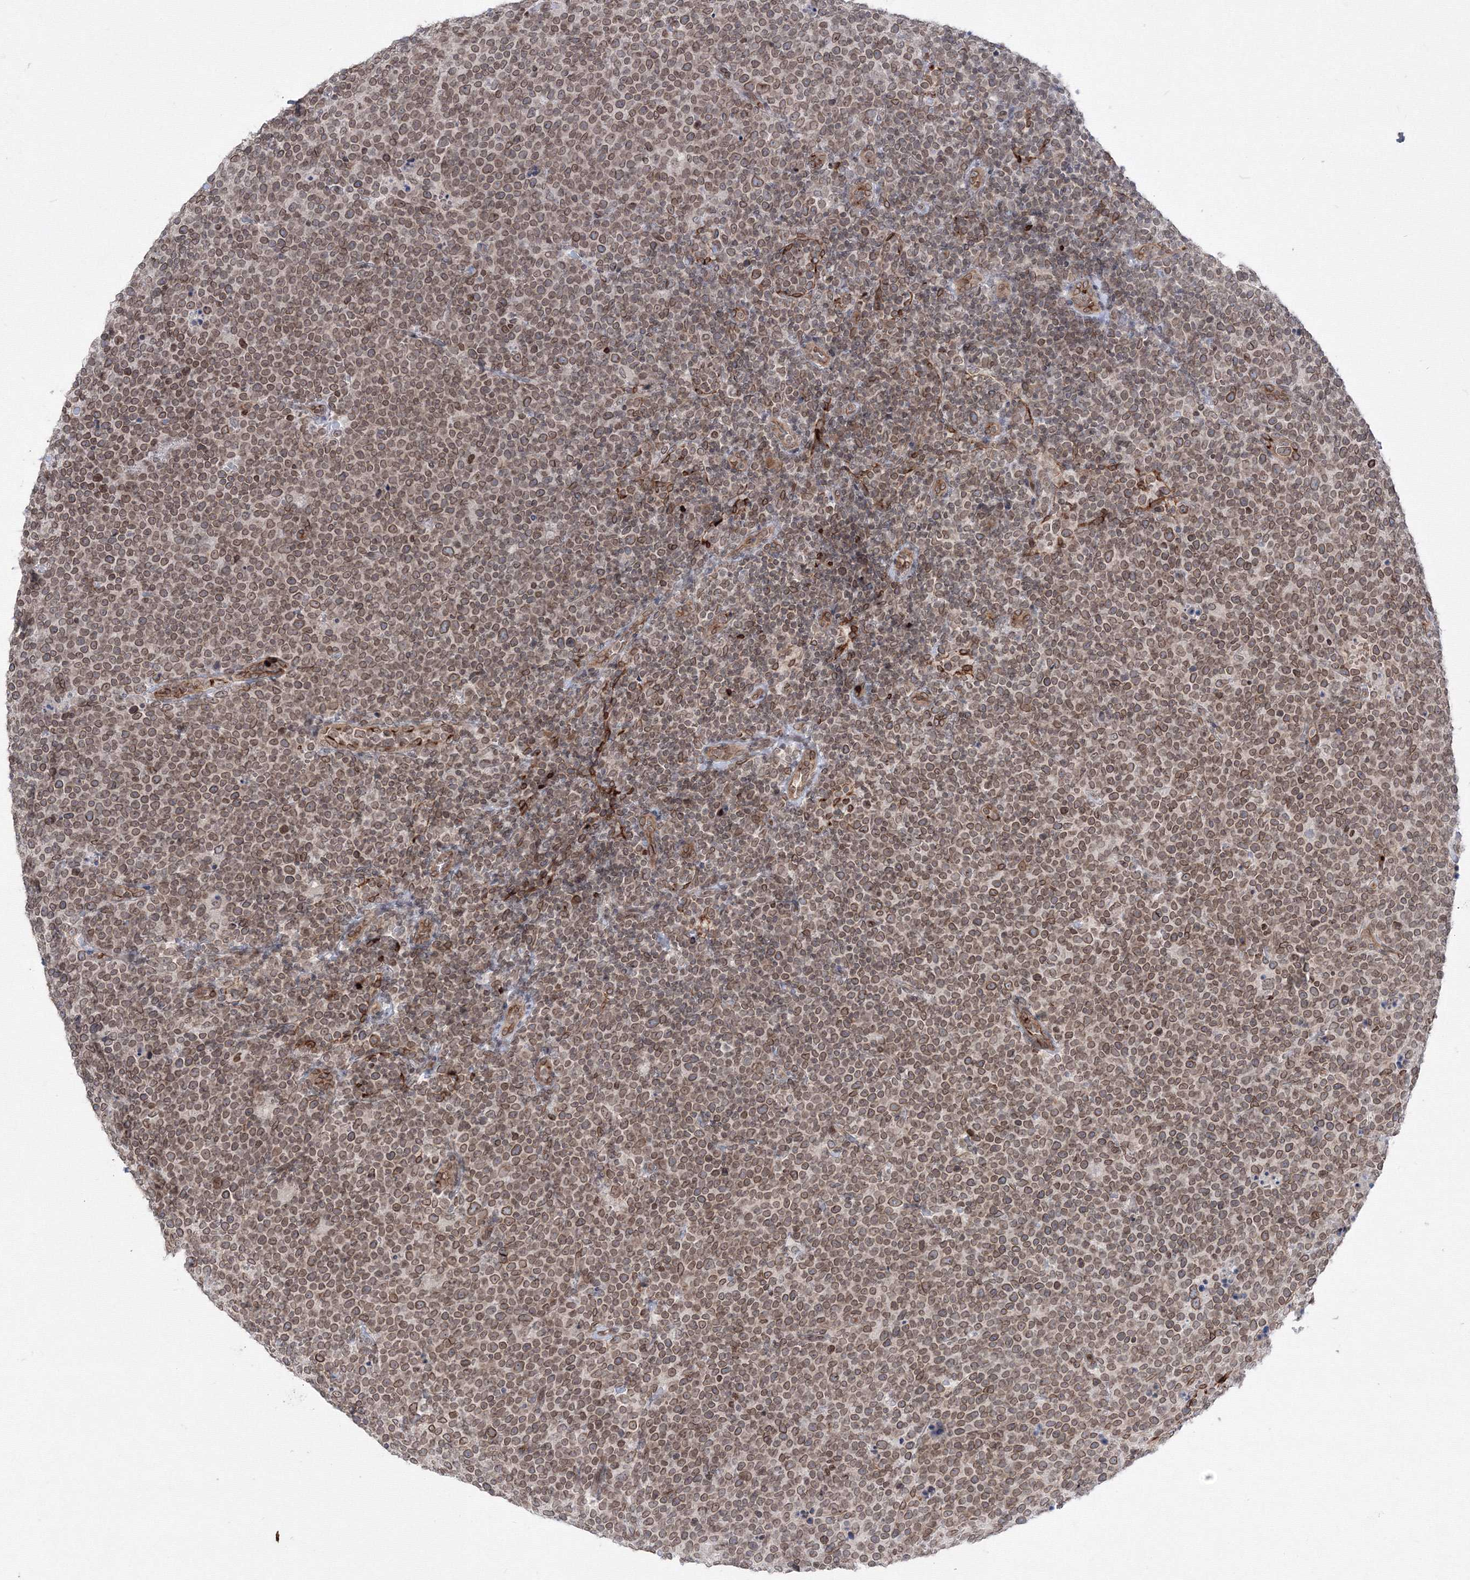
{"staining": {"intensity": "moderate", "quantity": ">75%", "location": "cytoplasmic/membranous,nuclear"}, "tissue": "lymphoma", "cell_type": "Tumor cells", "image_type": "cancer", "snomed": [{"axis": "morphology", "description": "Malignant lymphoma, non-Hodgkin's type, High grade"}, {"axis": "topography", "description": "Lymph node"}], "caption": "Protein expression analysis of lymphoma reveals moderate cytoplasmic/membranous and nuclear staining in approximately >75% of tumor cells. Using DAB (brown) and hematoxylin (blue) stains, captured at high magnification using brightfield microscopy.", "gene": "DNAJB2", "patient": {"sex": "male", "age": 61}}